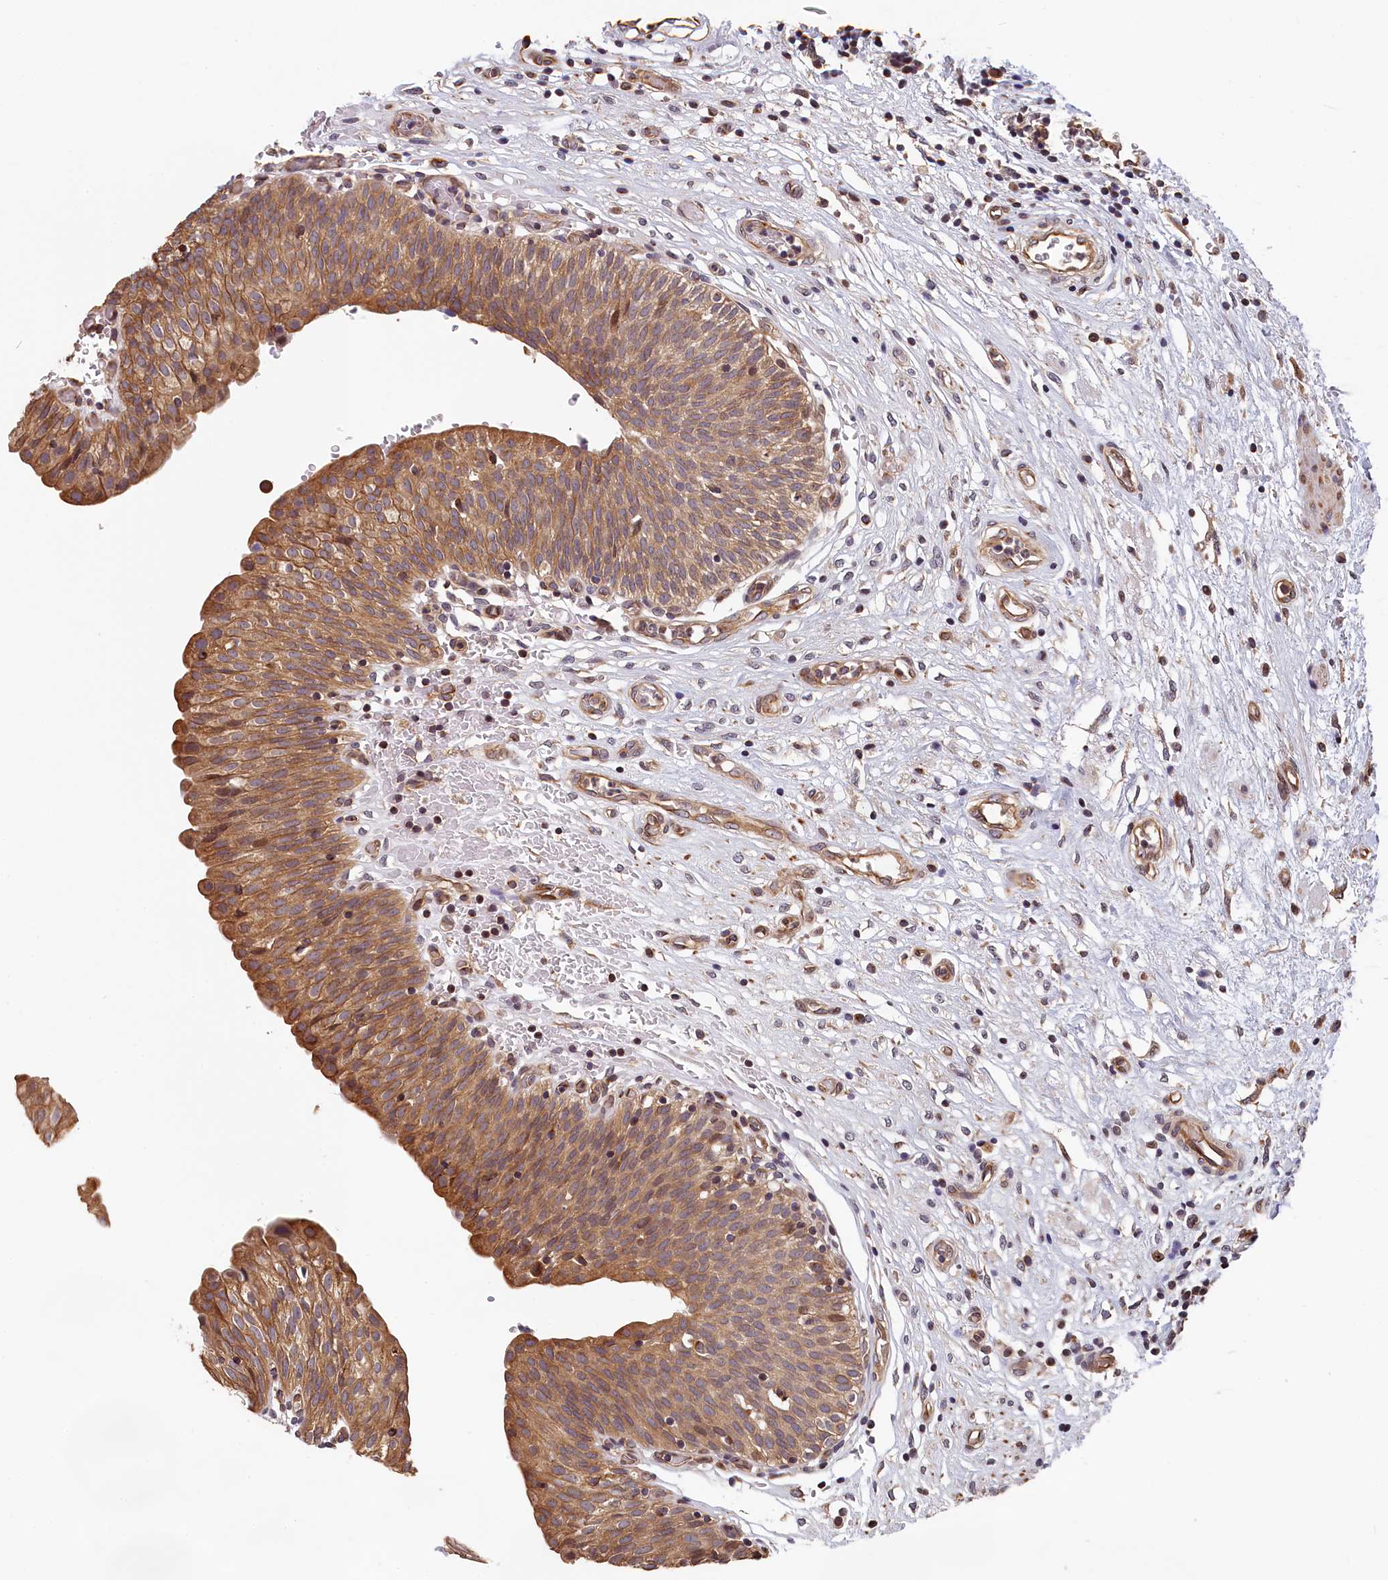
{"staining": {"intensity": "moderate", "quantity": ">75%", "location": "cytoplasmic/membranous,nuclear"}, "tissue": "urinary bladder", "cell_type": "Urothelial cells", "image_type": "normal", "snomed": [{"axis": "morphology", "description": "Normal tissue, NOS"}, {"axis": "topography", "description": "Urinary bladder"}], "caption": "Immunohistochemistry micrograph of normal urinary bladder: human urinary bladder stained using immunohistochemistry reveals medium levels of moderate protein expression localized specifically in the cytoplasmic/membranous,nuclear of urothelial cells, appearing as a cytoplasmic/membranous,nuclear brown color.", "gene": "TMEM116", "patient": {"sex": "male", "age": 55}}